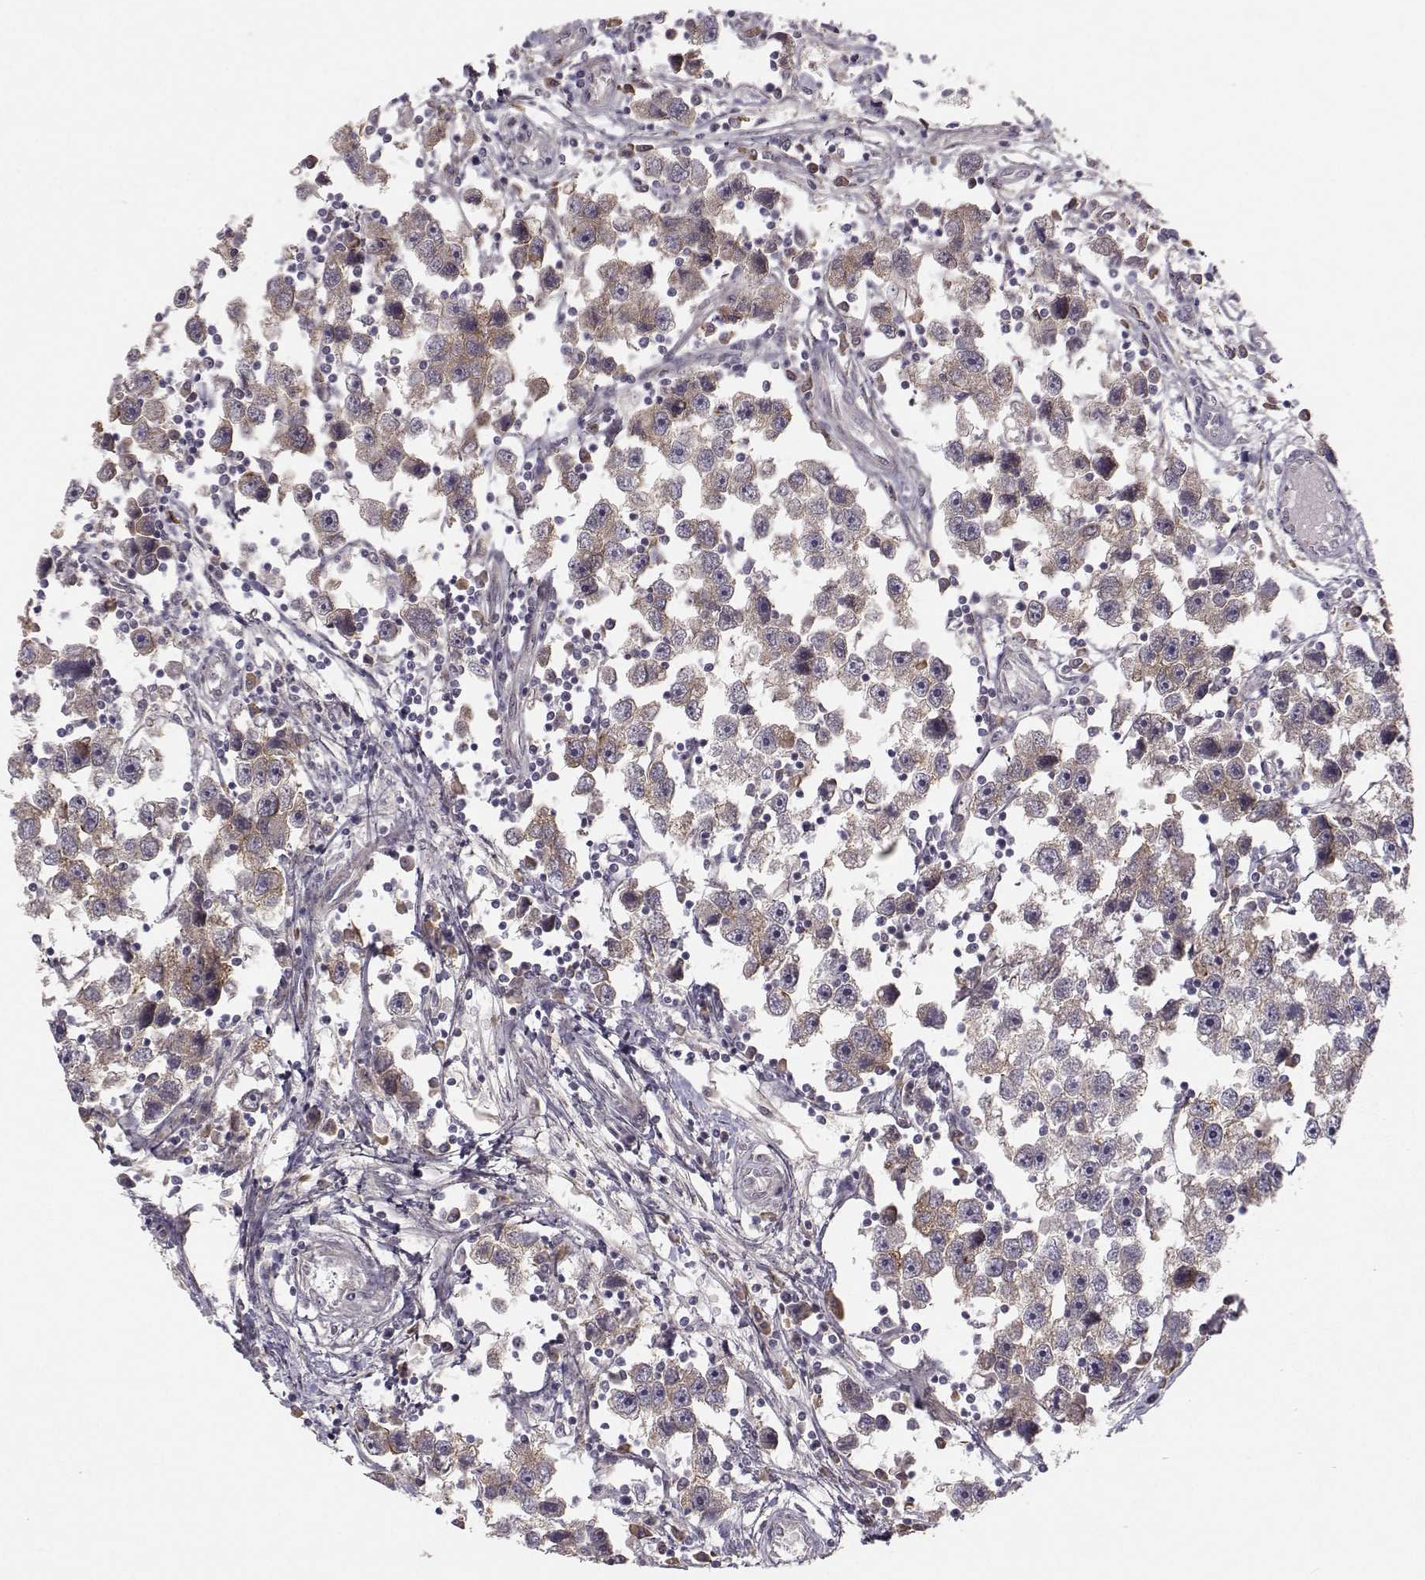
{"staining": {"intensity": "moderate", "quantity": "<25%", "location": "cytoplasmic/membranous"}, "tissue": "testis cancer", "cell_type": "Tumor cells", "image_type": "cancer", "snomed": [{"axis": "morphology", "description": "Seminoma, NOS"}, {"axis": "topography", "description": "Testis"}], "caption": "The micrograph shows staining of testis cancer, revealing moderate cytoplasmic/membranous protein expression (brown color) within tumor cells. Nuclei are stained in blue.", "gene": "PLEKHG3", "patient": {"sex": "male", "age": 30}}